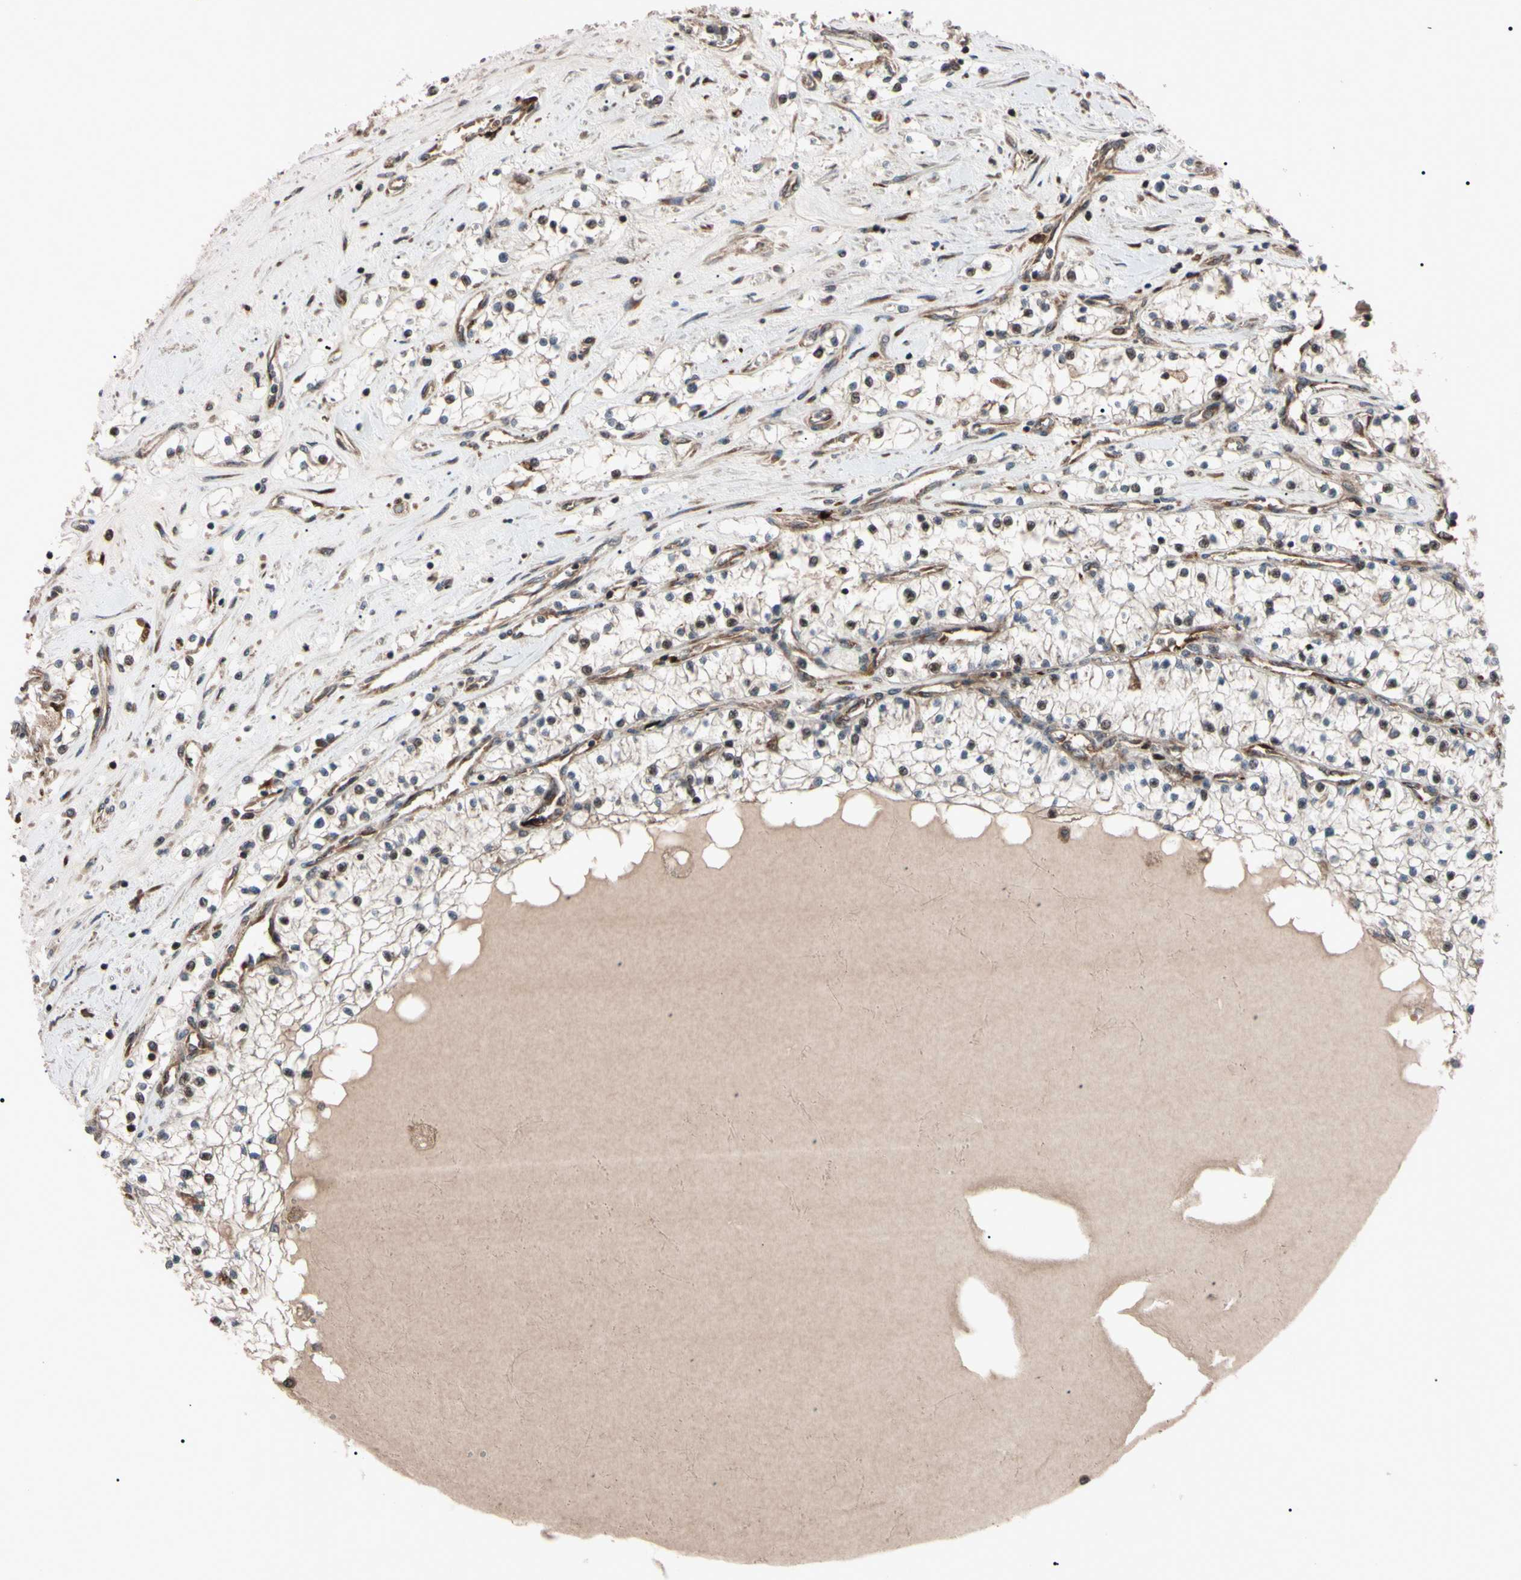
{"staining": {"intensity": "moderate", "quantity": ">75%", "location": "cytoplasmic/membranous,nuclear"}, "tissue": "renal cancer", "cell_type": "Tumor cells", "image_type": "cancer", "snomed": [{"axis": "morphology", "description": "Adenocarcinoma, NOS"}, {"axis": "topography", "description": "Kidney"}], "caption": "Moderate cytoplasmic/membranous and nuclear positivity for a protein is appreciated in approximately >75% of tumor cells of renal cancer (adenocarcinoma) using immunohistochemistry.", "gene": "GUCY1B1", "patient": {"sex": "male", "age": 68}}